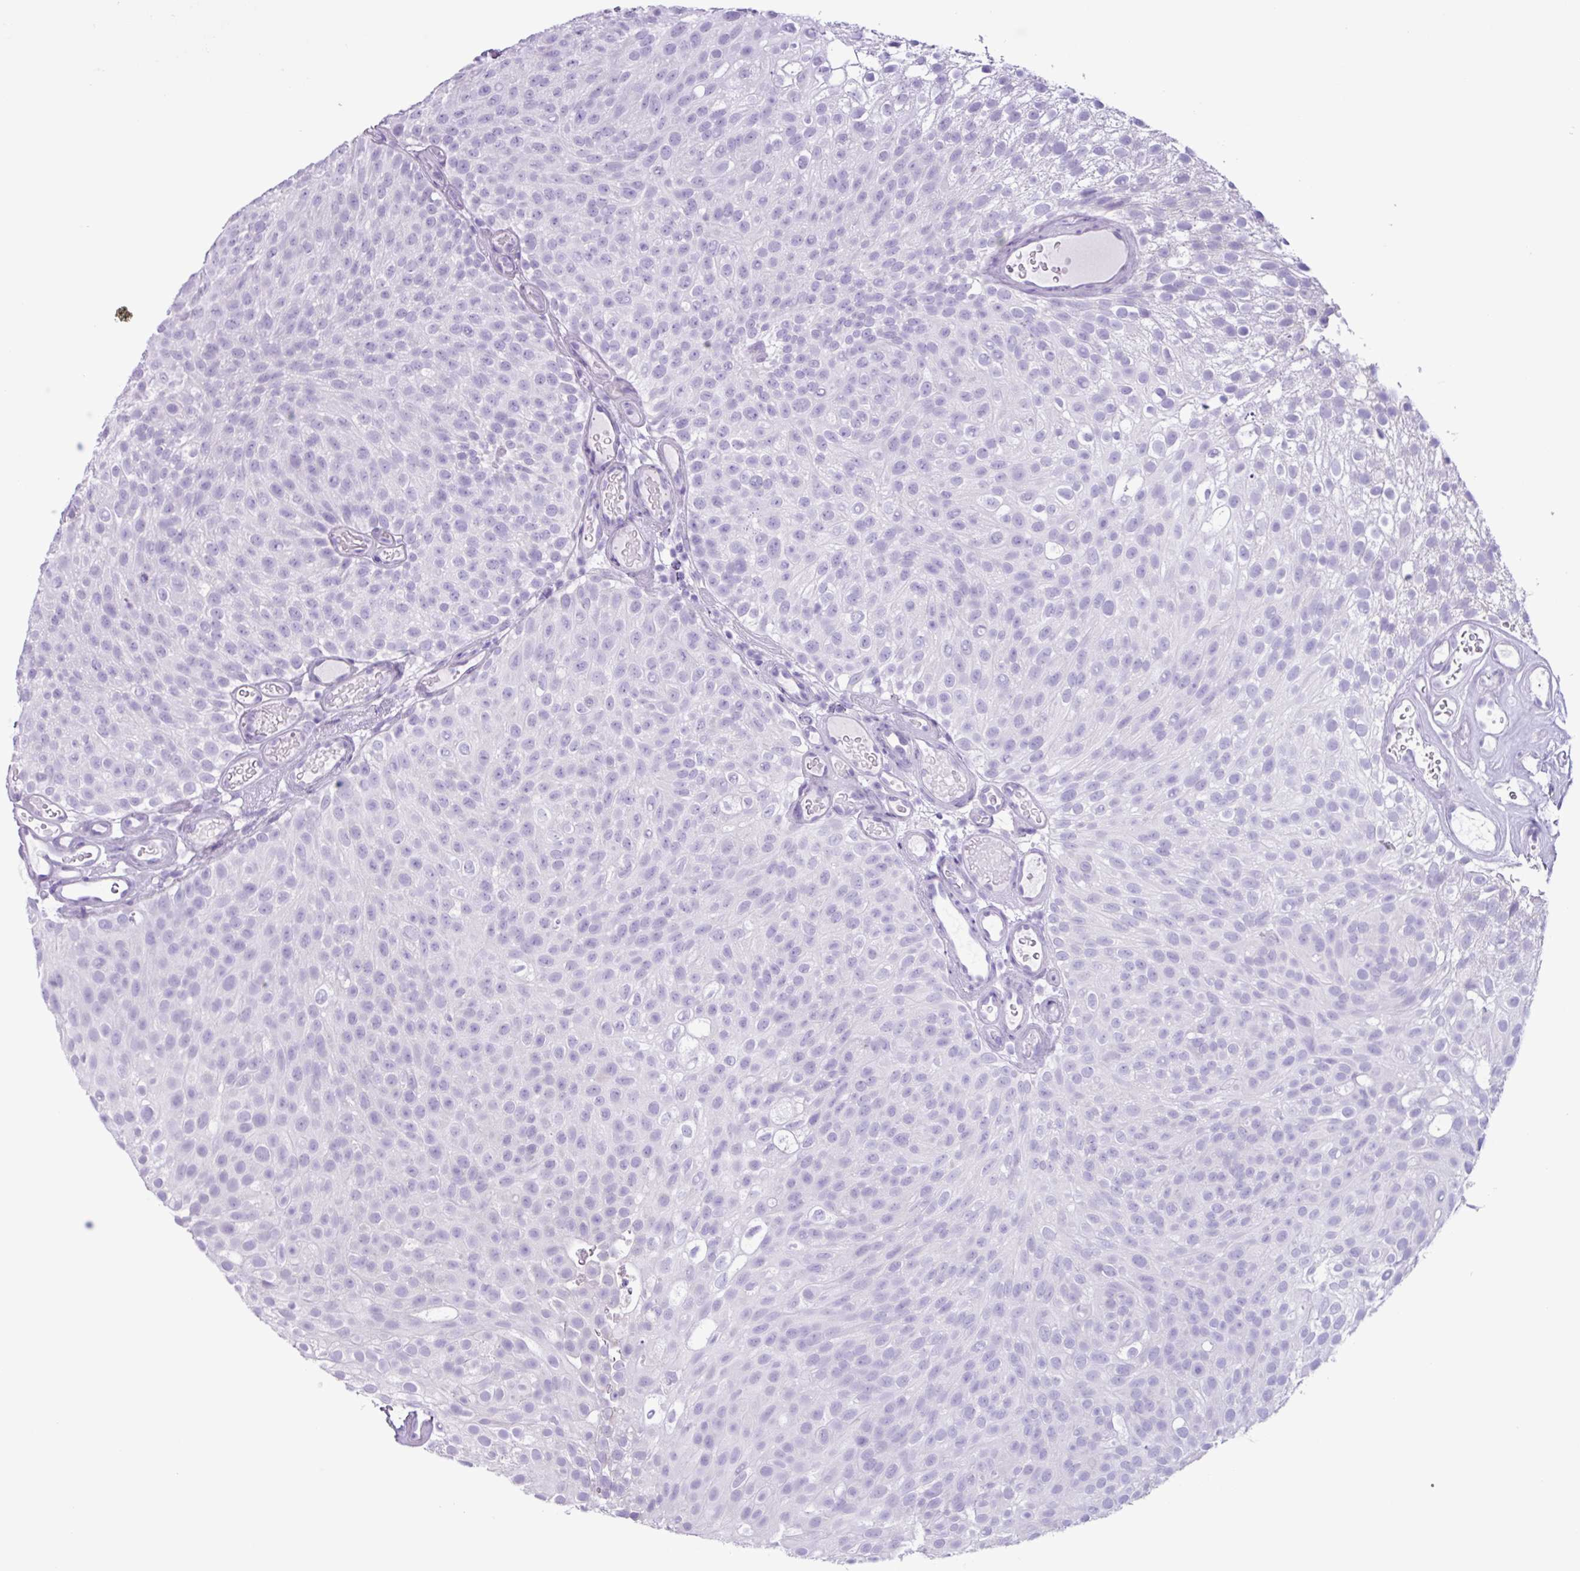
{"staining": {"intensity": "negative", "quantity": "none", "location": "none"}, "tissue": "urothelial cancer", "cell_type": "Tumor cells", "image_type": "cancer", "snomed": [{"axis": "morphology", "description": "Urothelial carcinoma, Low grade"}, {"axis": "topography", "description": "Urinary bladder"}], "caption": "This is an IHC micrograph of human urothelial cancer. There is no positivity in tumor cells.", "gene": "AGO3", "patient": {"sex": "male", "age": 78}}